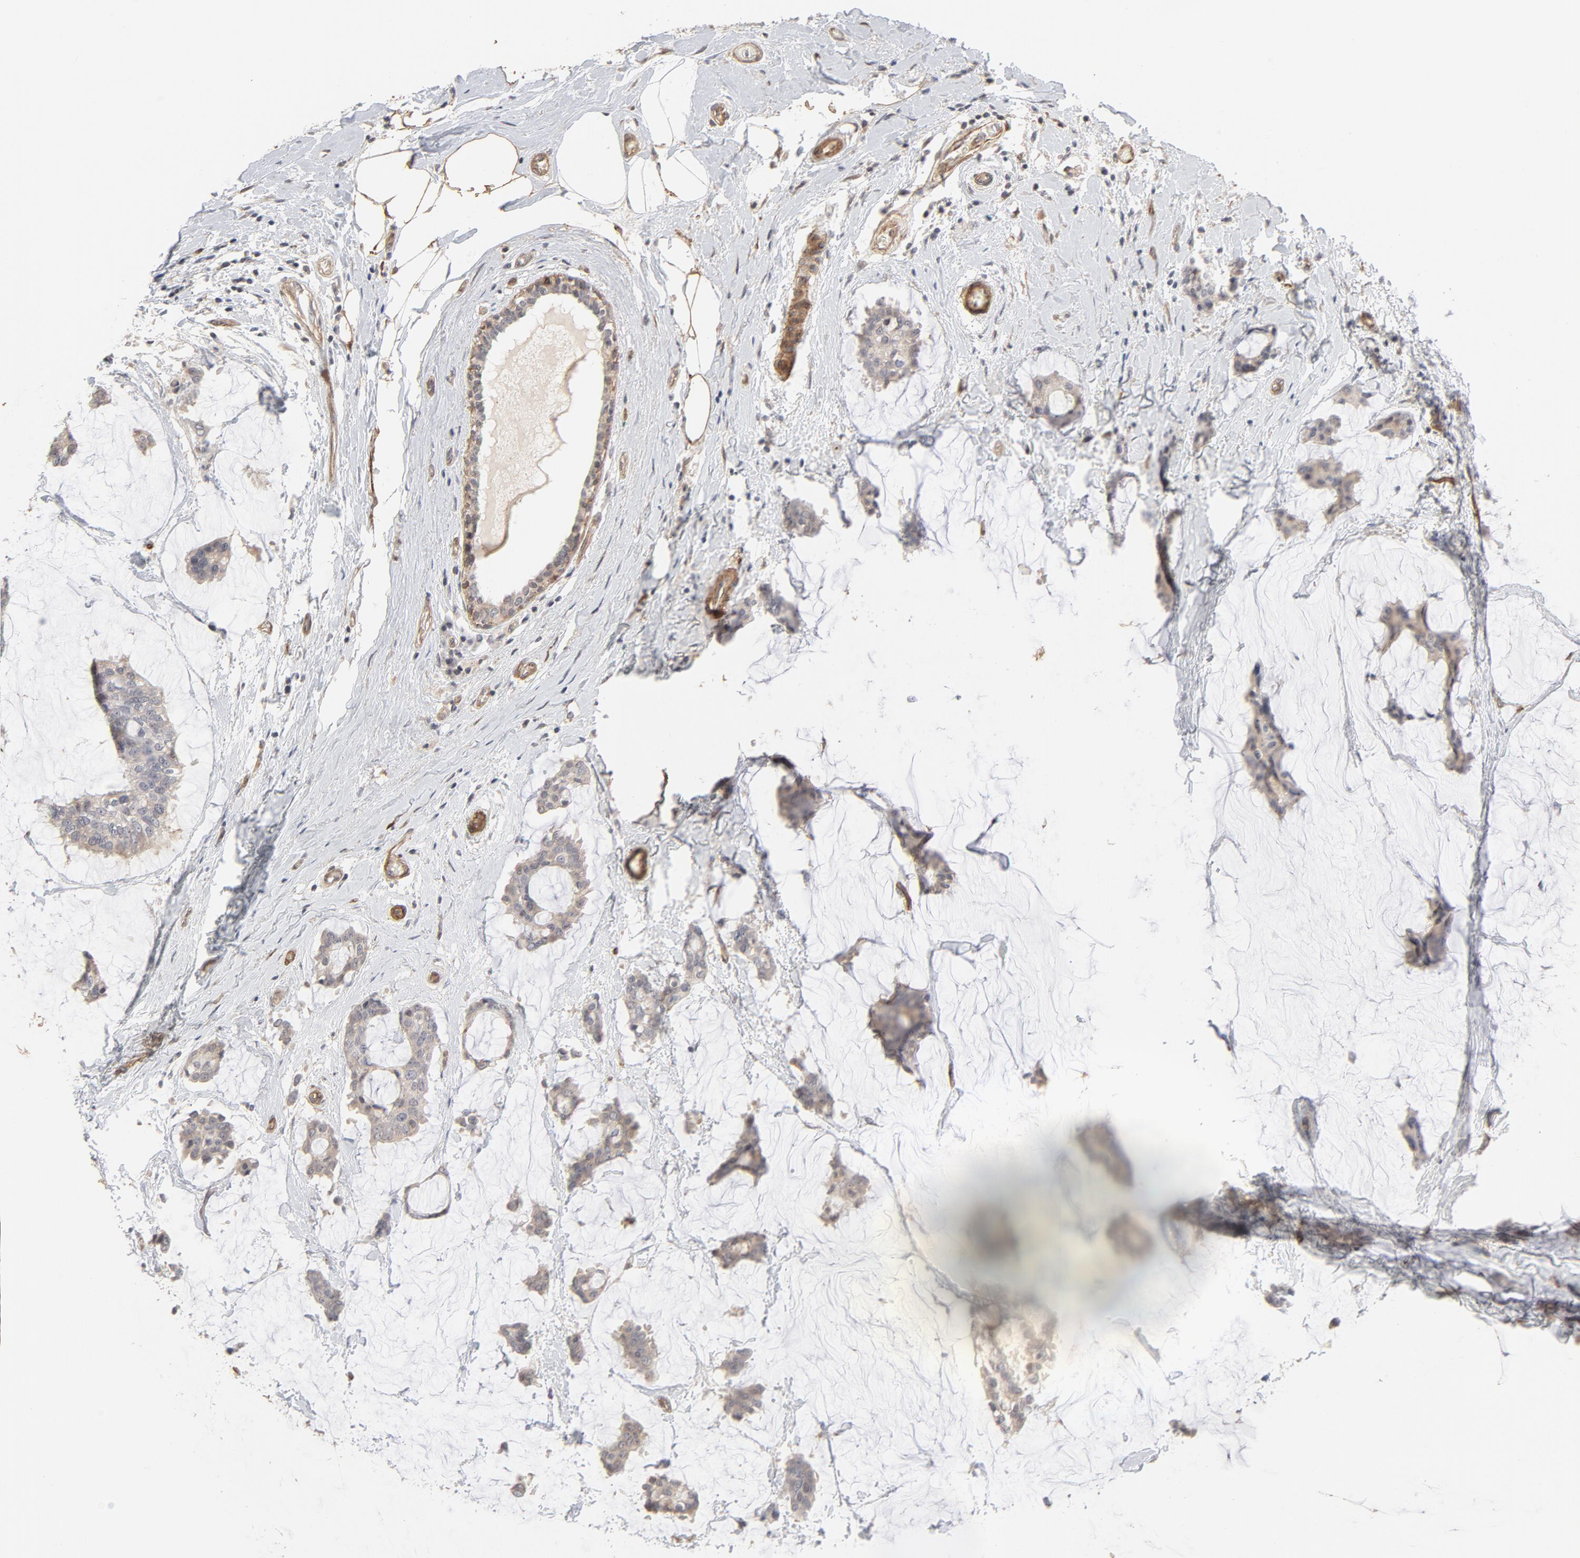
{"staining": {"intensity": "negative", "quantity": "none", "location": "none"}, "tissue": "breast cancer", "cell_type": "Tumor cells", "image_type": "cancer", "snomed": [{"axis": "morphology", "description": "Duct carcinoma"}, {"axis": "topography", "description": "Breast"}], "caption": "IHC of breast cancer (infiltrating ductal carcinoma) shows no staining in tumor cells.", "gene": "MAGED4", "patient": {"sex": "female", "age": 93}}